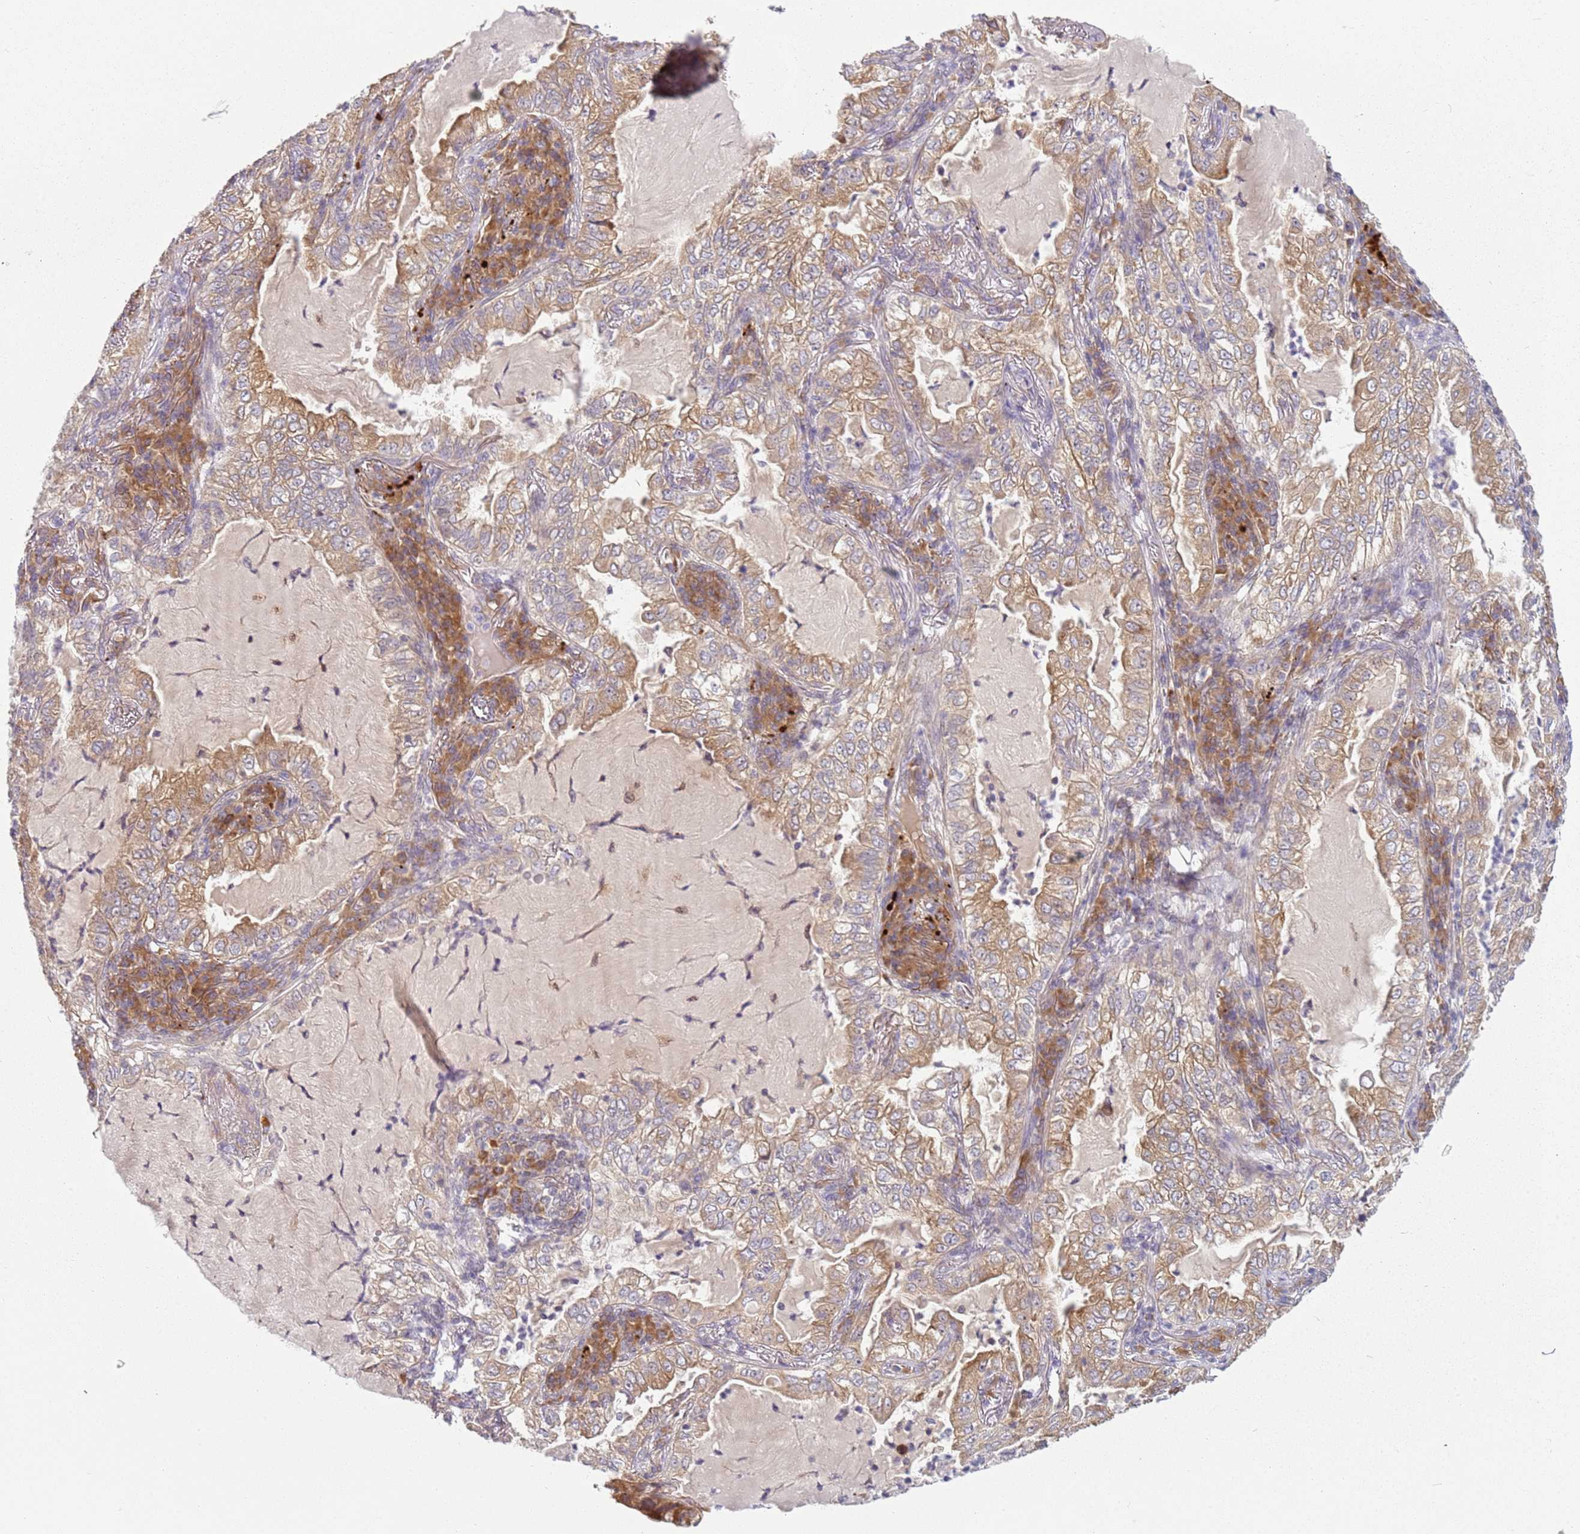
{"staining": {"intensity": "moderate", "quantity": "25%-75%", "location": "cytoplasmic/membranous"}, "tissue": "lung cancer", "cell_type": "Tumor cells", "image_type": "cancer", "snomed": [{"axis": "morphology", "description": "Adenocarcinoma, NOS"}, {"axis": "topography", "description": "Lung"}], "caption": "Immunohistochemical staining of lung cancer (adenocarcinoma) demonstrates moderate cytoplasmic/membranous protein staining in approximately 25%-75% of tumor cells.", "gene": "RPS28", "patient": {"sex": "female", "age": 73}}